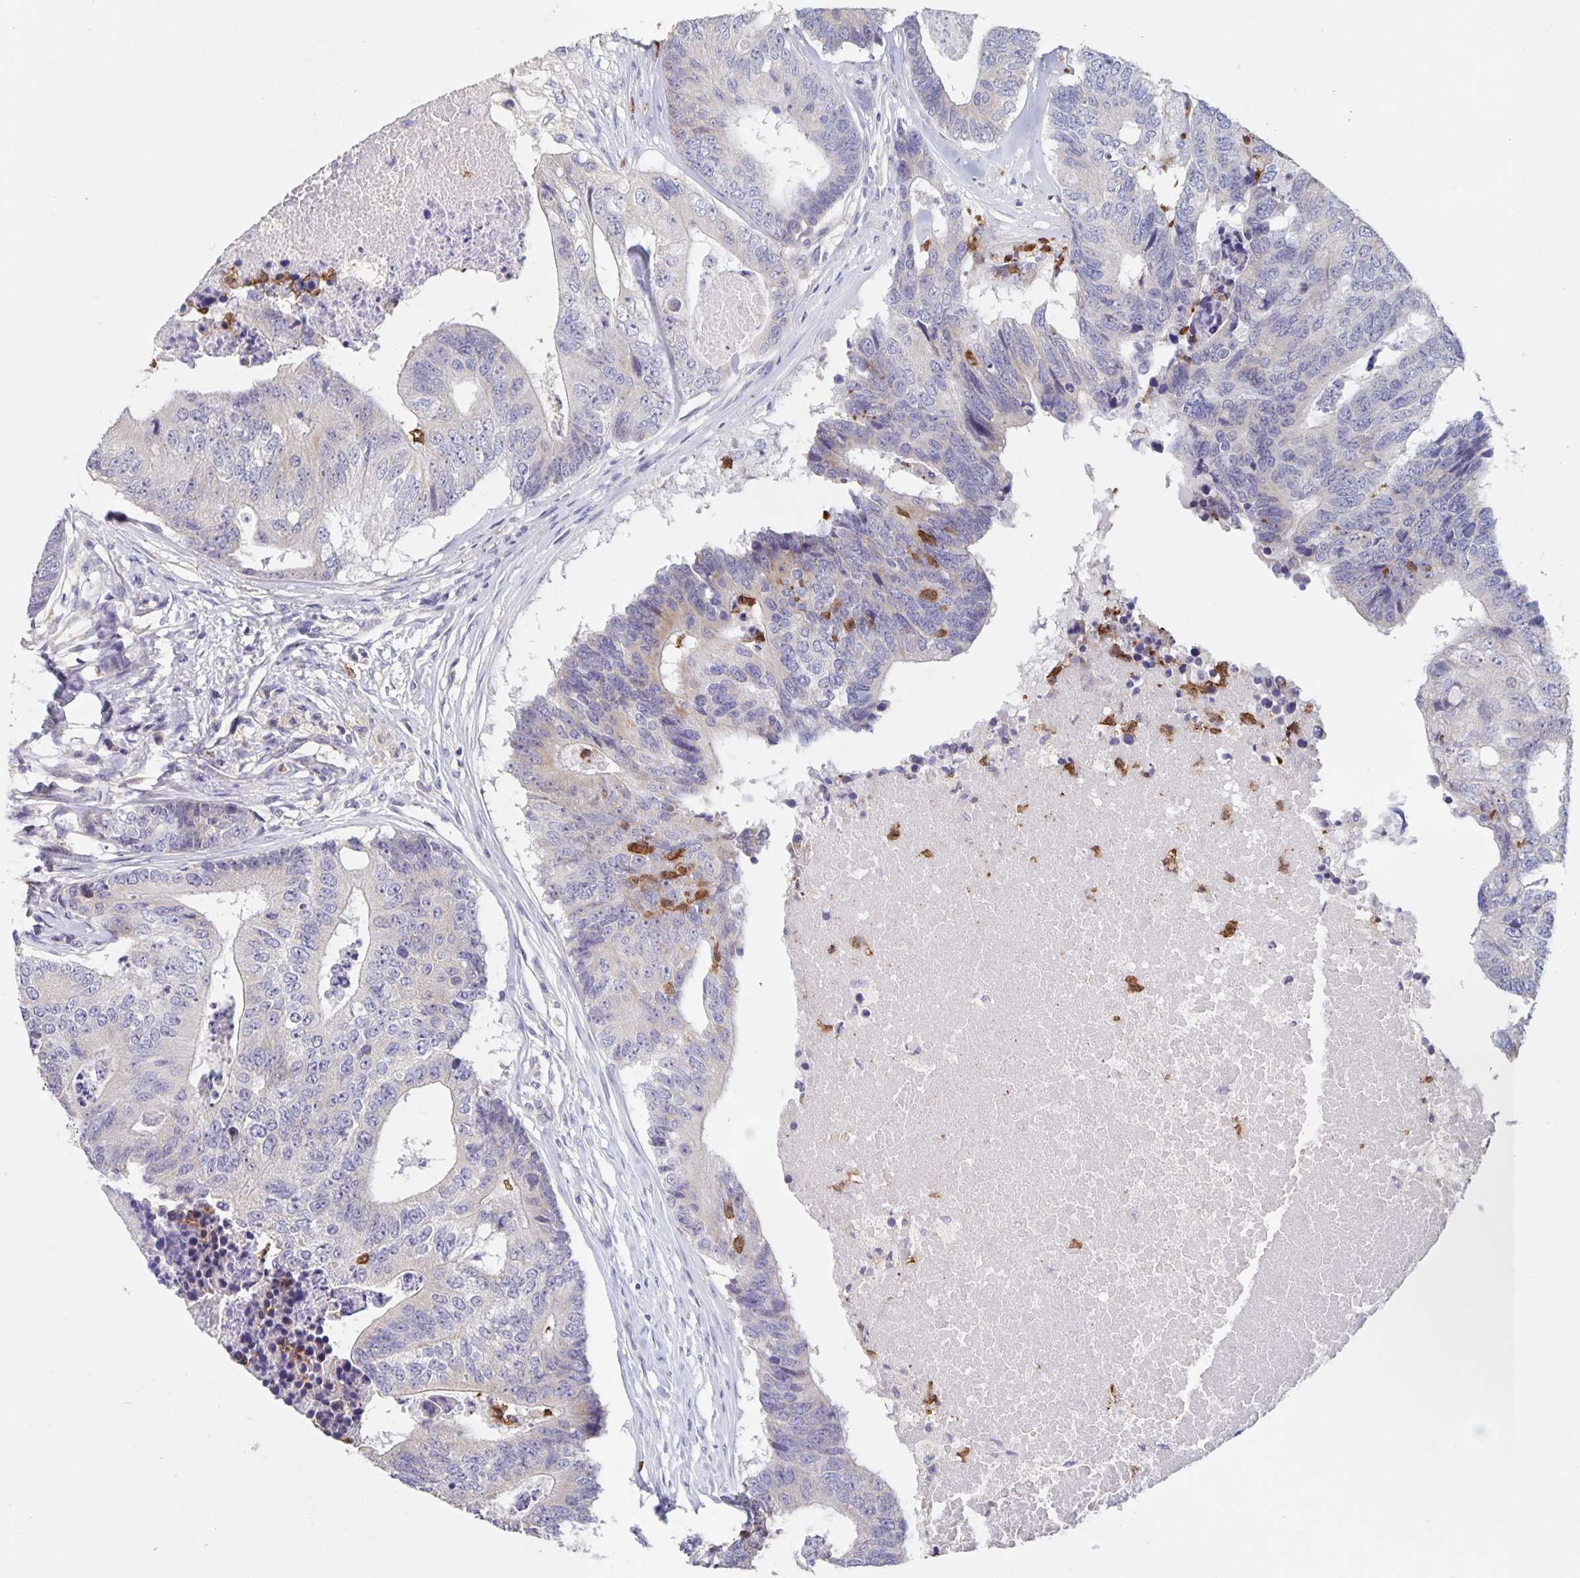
{"staining": {"intensity": "negative", "quantity": "none", "location": "none"}, "tissue": "colorectal cancer", "cell_type": "Tumor cells", "image_type": "cancer", "snomed": [{"axis": "morphology", "description": "Adenocarcinoma, NOS"}, {"axis": "topography", "description": "Colon"}], "caption": "An immunohistochemistry histopathology image of adenocarcinoma (colorectal) is shown. There is no staining in tumor cells of adenocarcinoma (colorectal). The staining was performed using DAB to visualize the protein expression in brown, while the nuclei were stained in blue with hematoxylin (Magnification: 20x).", "gene": "CDC42BPG", "patient": {"sex": "female", "age": 67}}